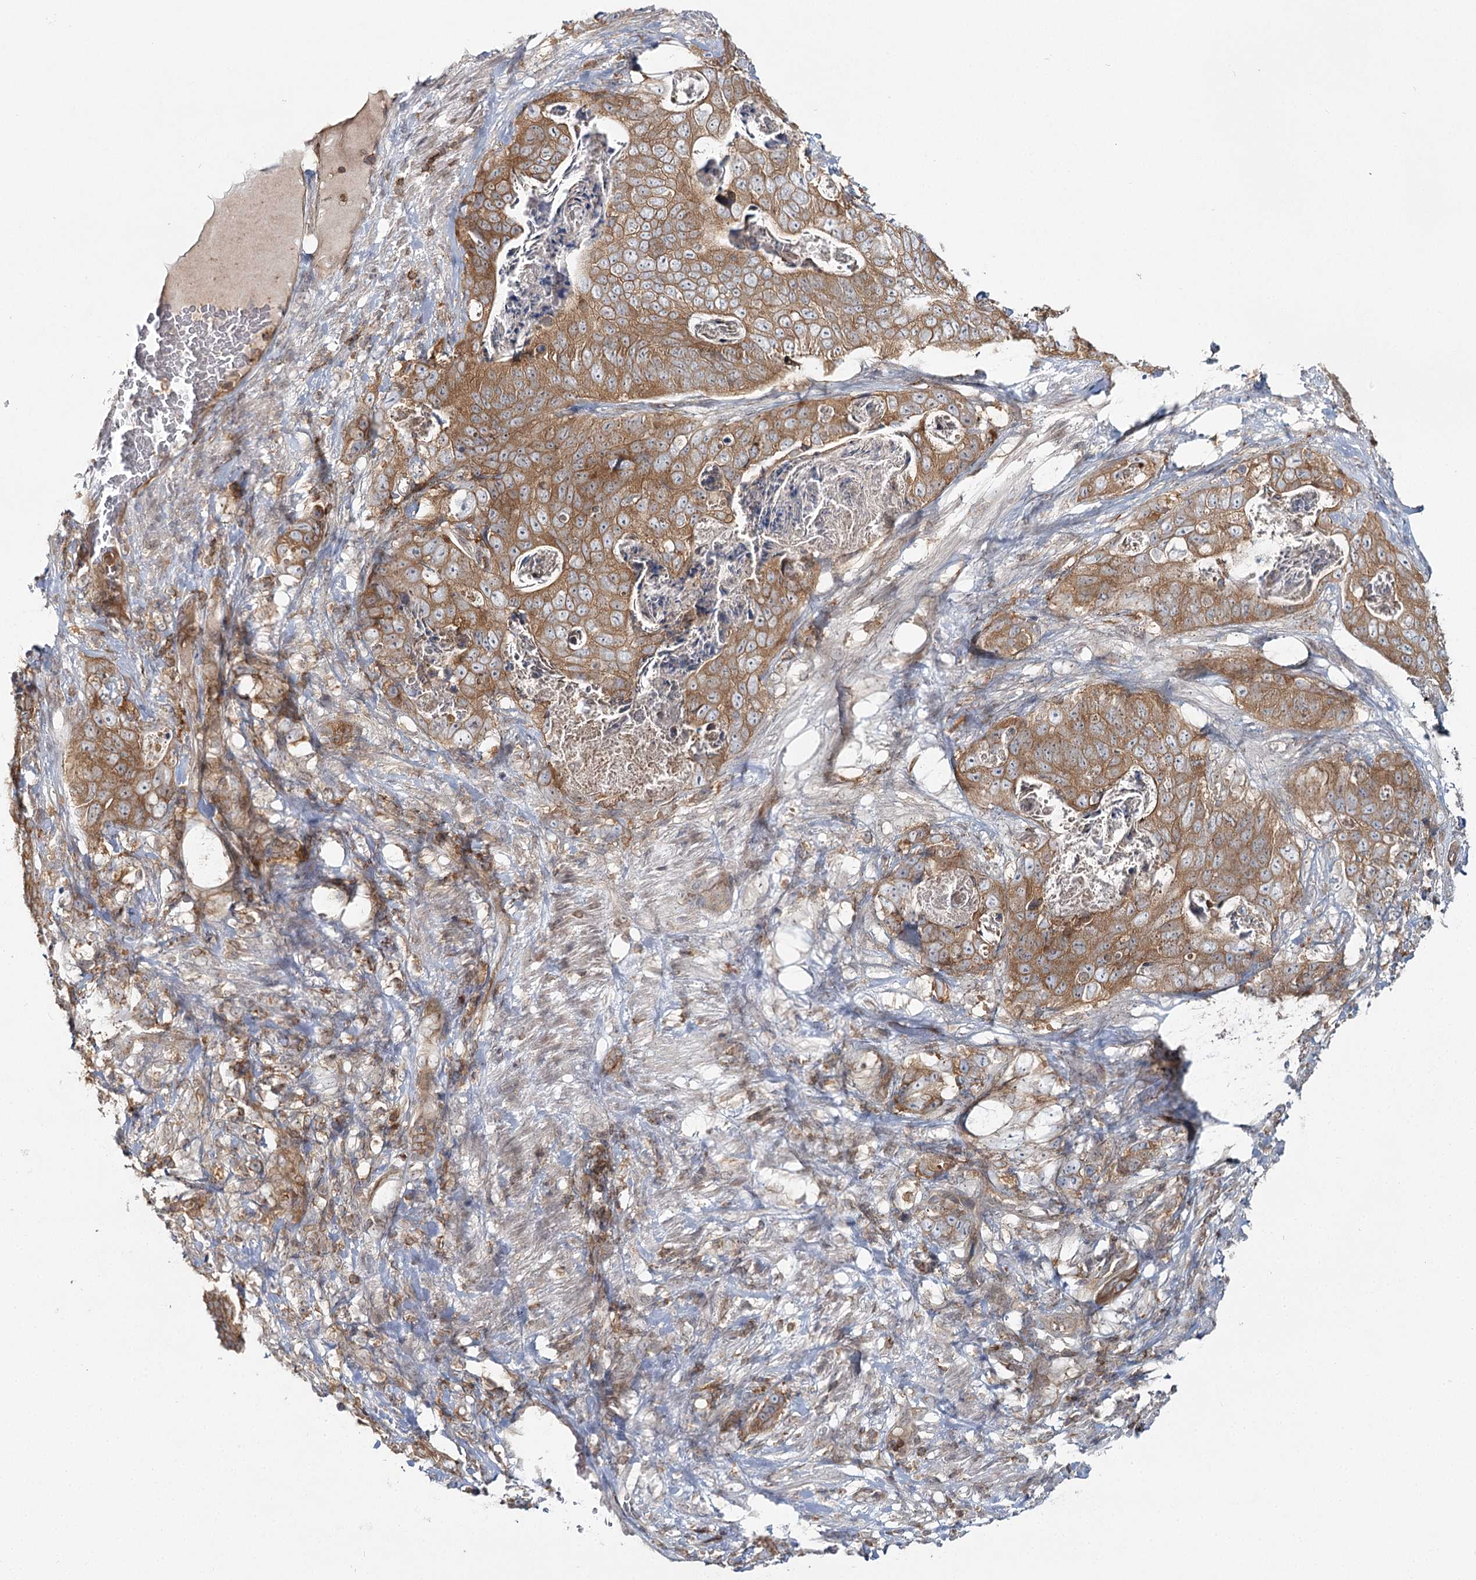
{"staining": {"intensity": "moderate", "quantity": ">75%", "location": "cytoplasmic/membranous"}, "tissue": "stomach cancer", "cell_type": "Tumor cells", "image_type": "cancer", "snomed": [{"axis": "morphology", "description": "Normal tissue, NOS"}, {"axis": "morphology", "description": "Adenocarcinoma, NOS"}, {"axis": "topography", "description": "Stomach"}], "caption": "Human stomach adenocarcinoma stained for a protein (brown) exhibits moderate cytoplasmic/membranous positive expression in about >75% of tumor cells.", "gene": "FAM120B", "patient": {"sex": "female", "age": 89}}